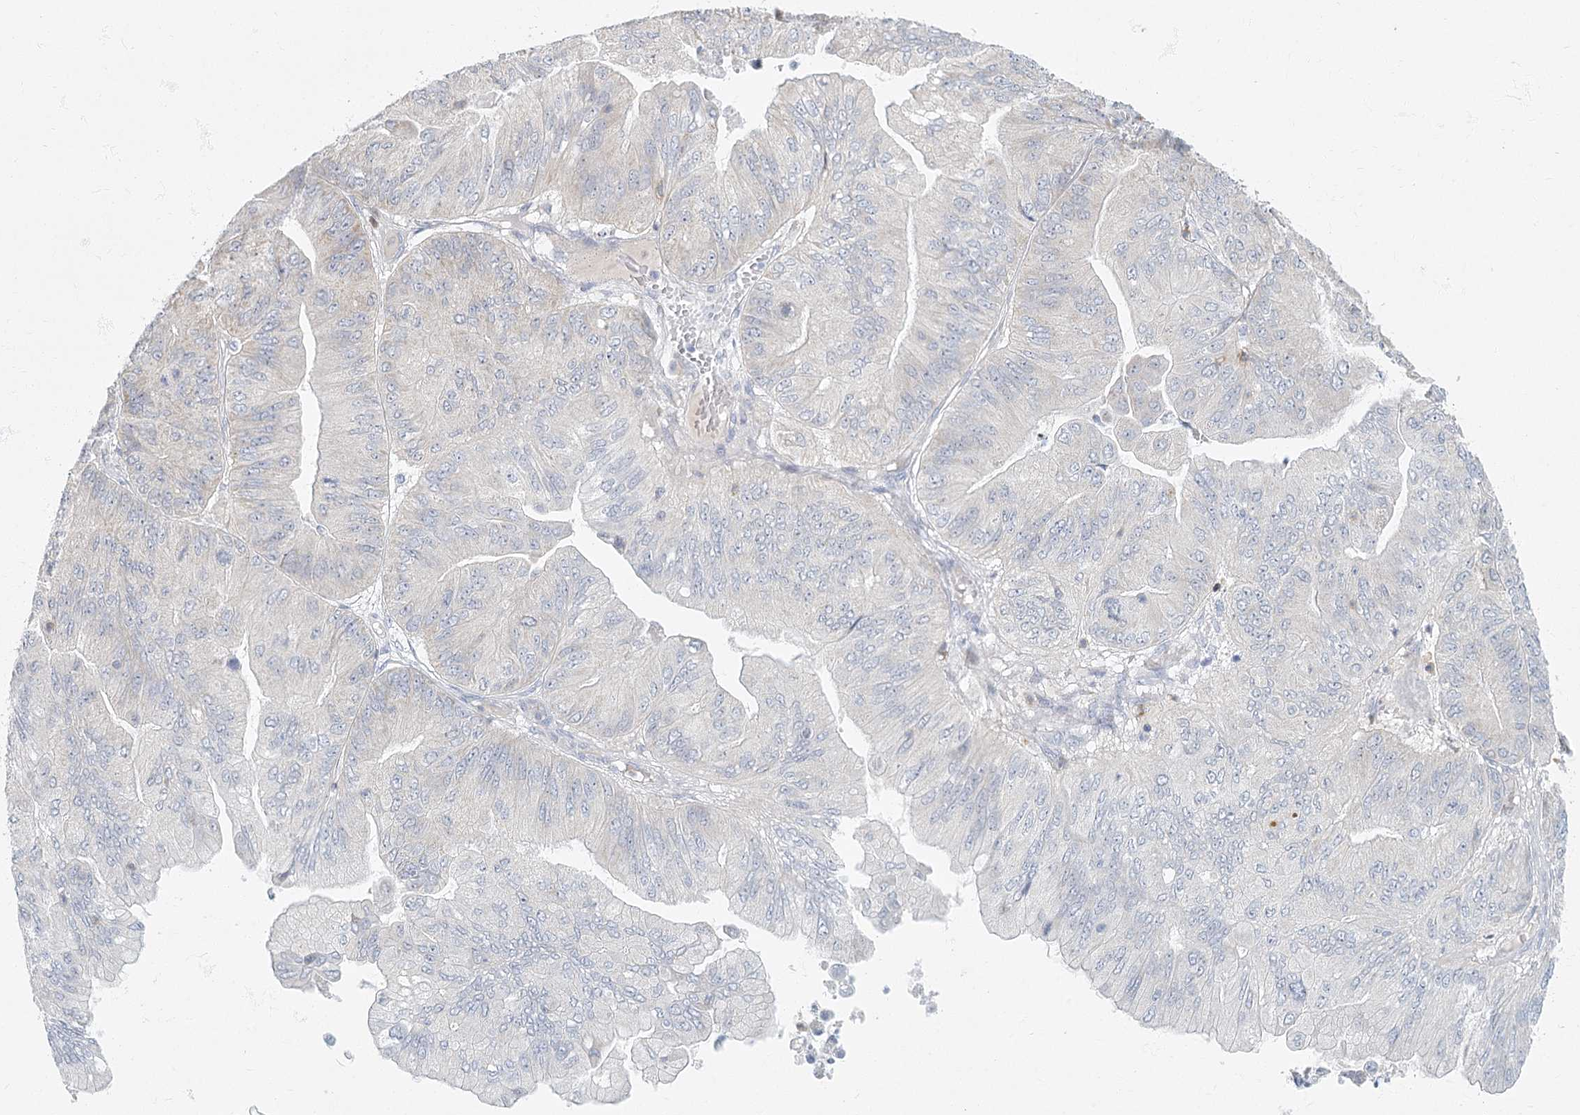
{"staining": {"intensity": "moderate", "quantity": "<25%", "location": "cytoplasmic/membranous"}, "tissue": "ovarian cancer", "cell_type": "Tumor cells", "image_type": "cancer", "snomed": [{"axis": "morphology", "description": "Cystadenocarcinoma, mucinous, NOS"}, {"axis": "topography", "description": "Ovary"}], "caption": "A histopathology image of ovarian mucinous cystadenocarcinoma stained for a protein demonstrates moderate cytoplasmic/membranous brown staining in tumor cells. The protein of interest is shown in brown color, while the nuclei are stained blue.", "gene": "FAM110C", "patient": {"sex": "female", "age": 61}}